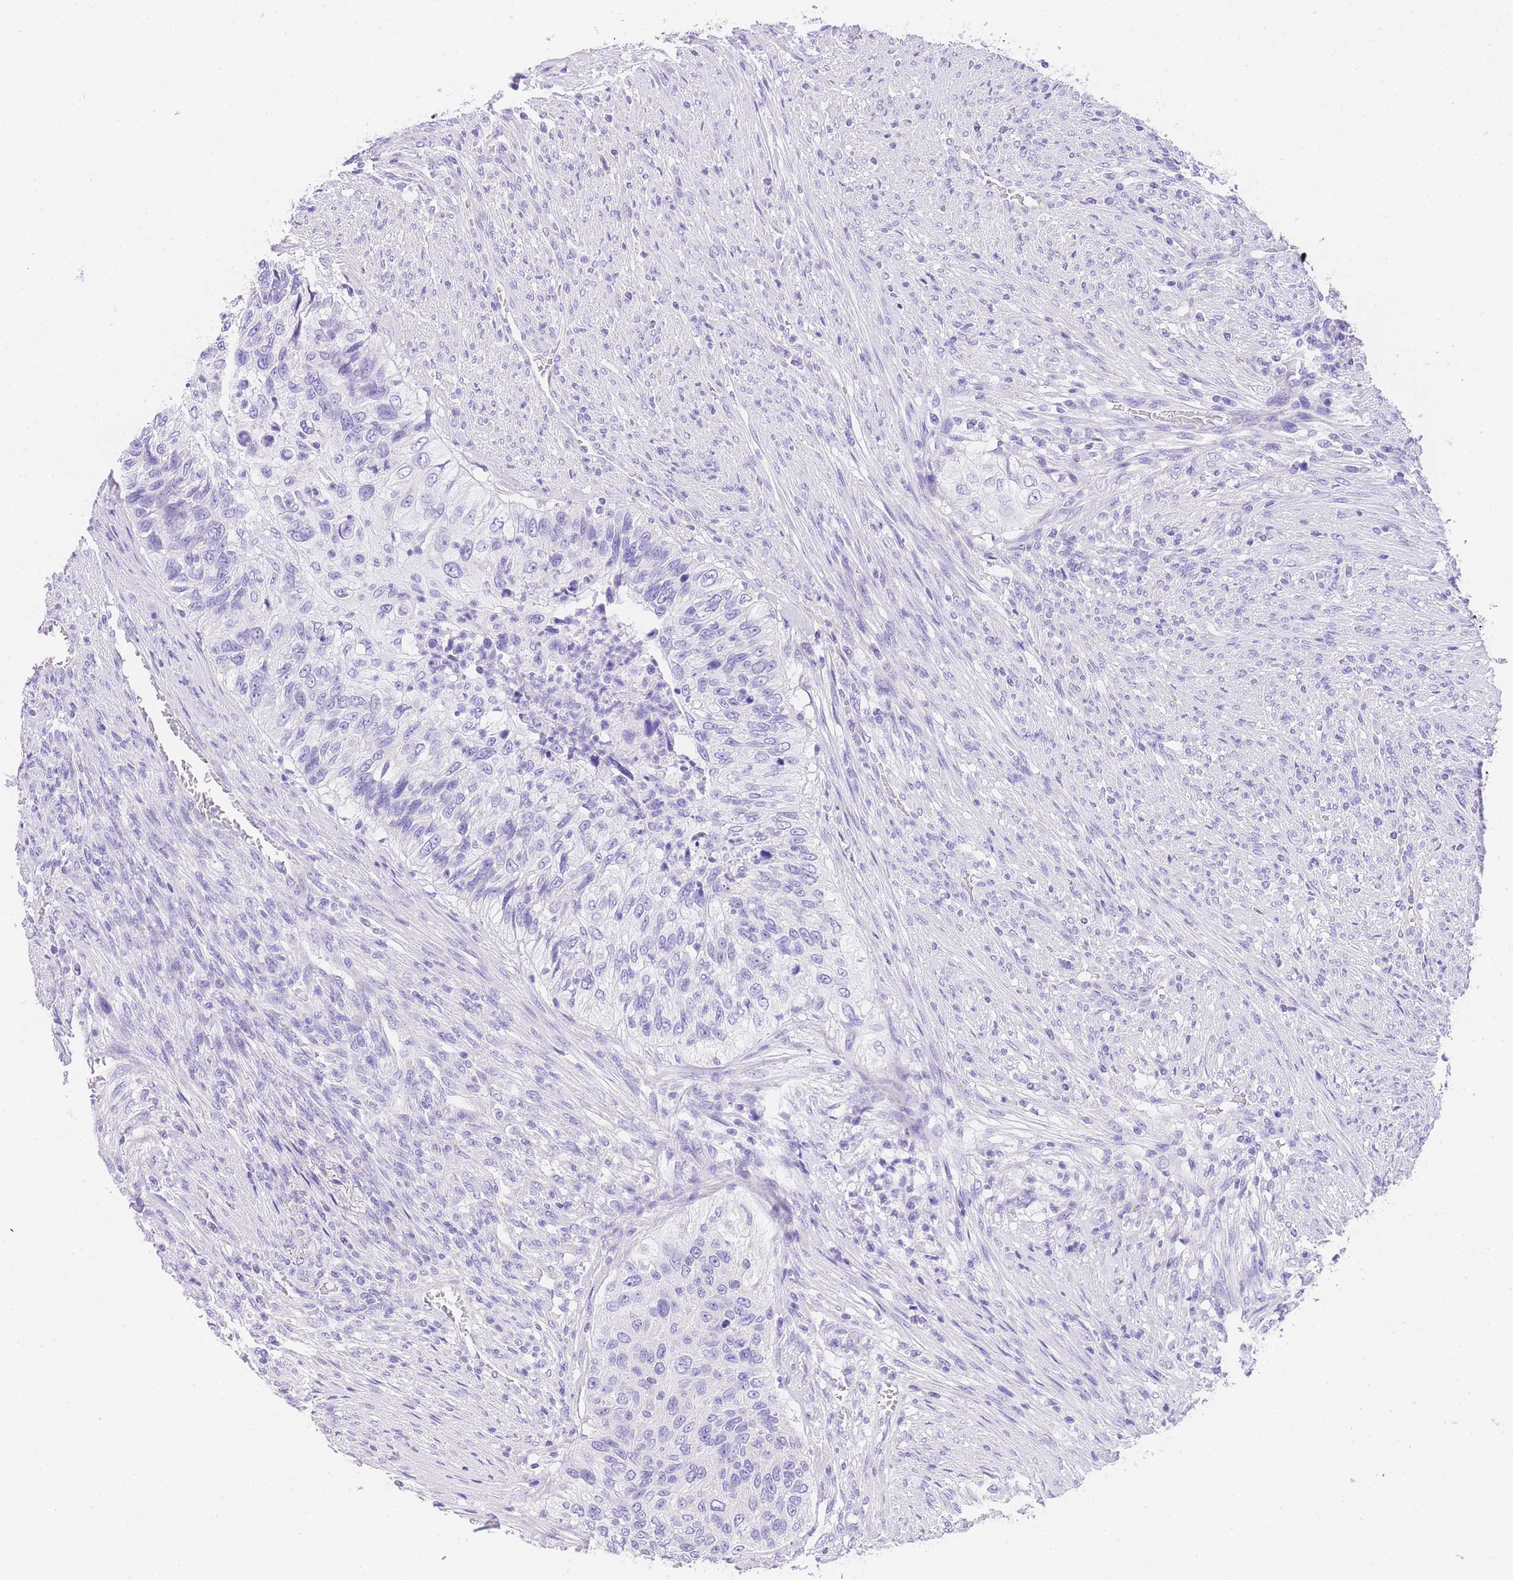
{"staining": {"intensity": "negative", "quantity": "none", "location": "none"}, "tissue": "urothelial cancer", "cell_type": "Tumor cells", "image_type": "cancer", "snomed": [{"axis": "morphology", "description": "Urothelial carcinoma, High grade"}, {"axis": "topography", "description": "Urinary bladder"}], "caption": "A photomicrograph of human urothelial cancer is negative for staining in tumor cells.", "gene": "NKD2", "patient": {"sex": "female", "age": 60}}